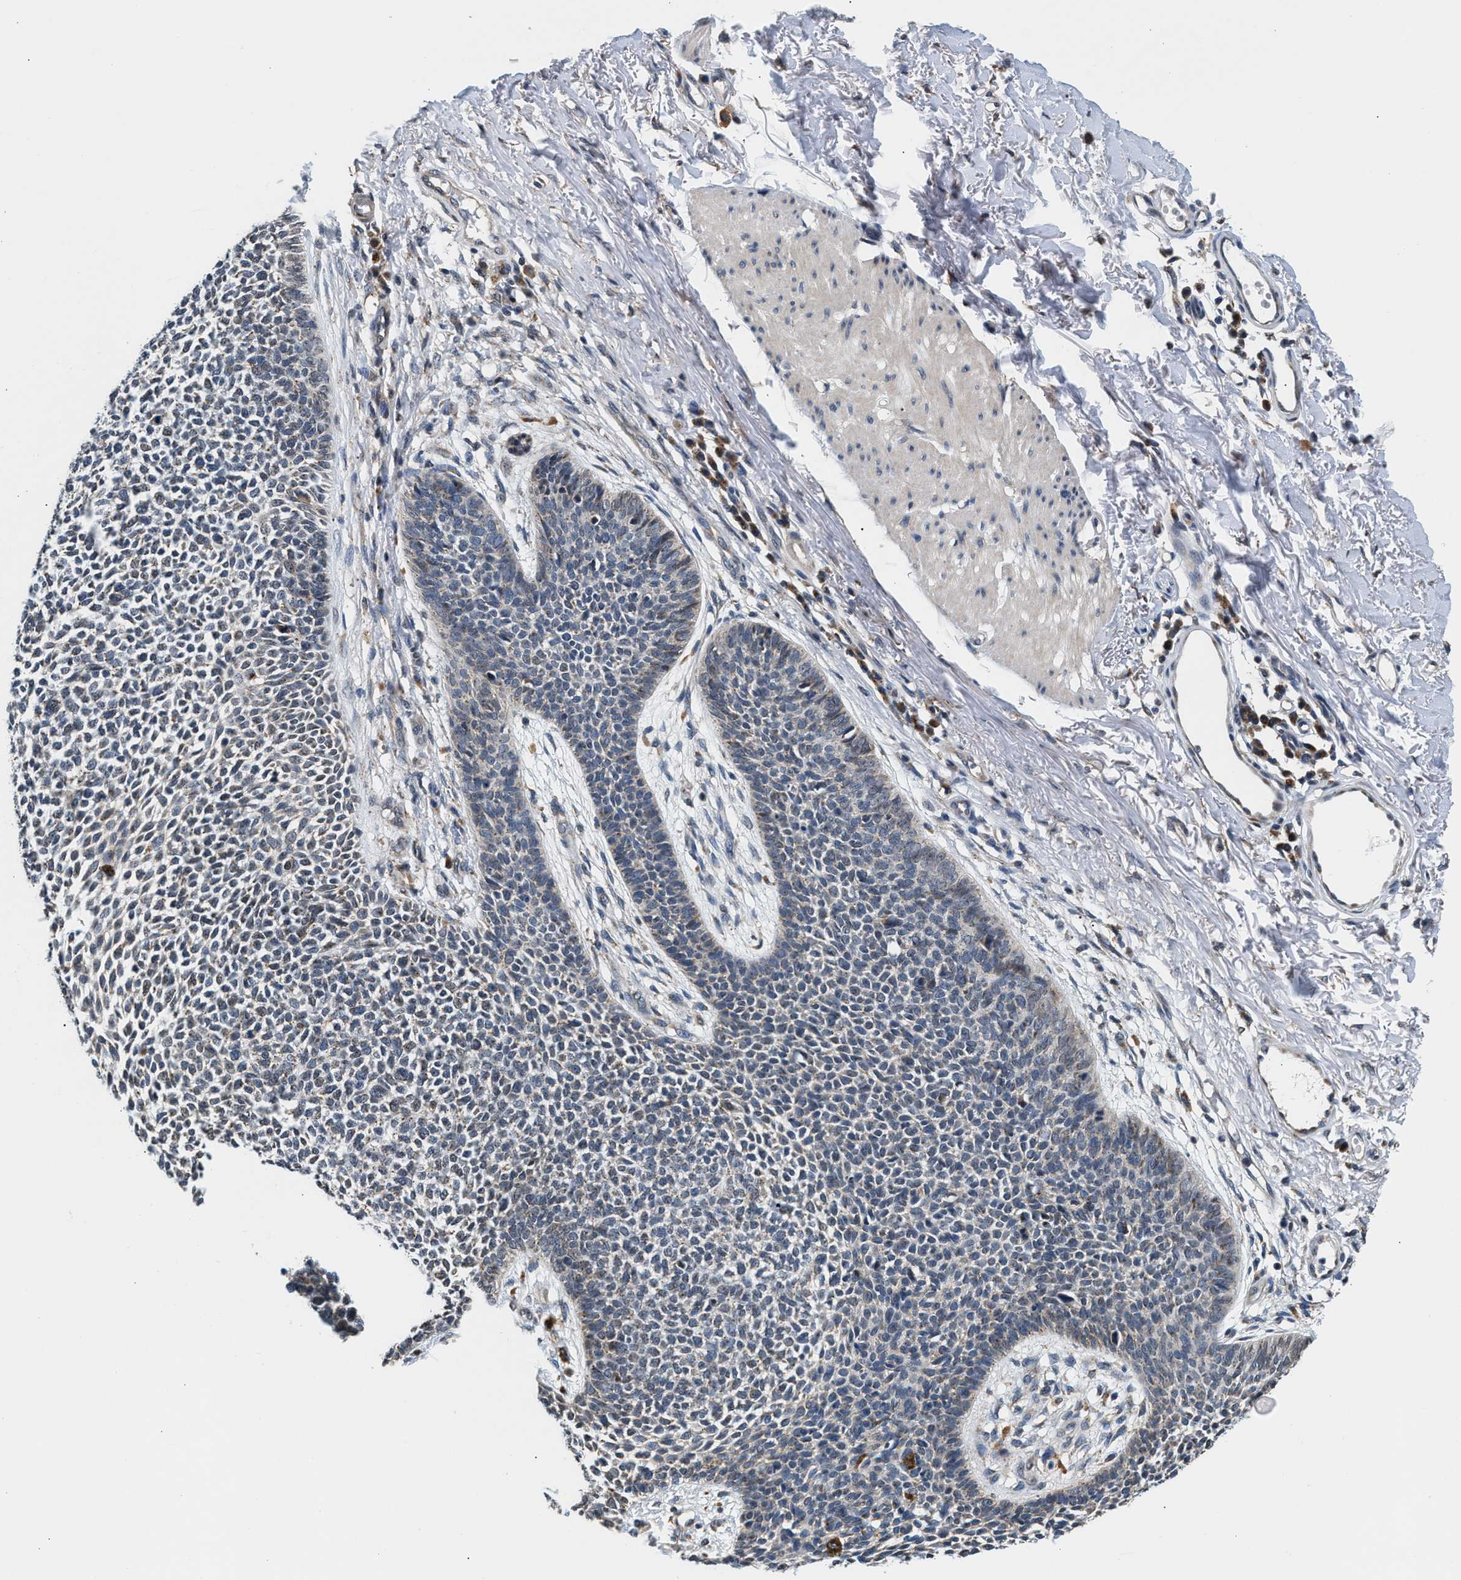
{"staining": {"intensity": "weak", "quantity": "<25%", "location": "cytoplasmic/membranous"}, "tissue": "skin cancer", "cell_type": "Tumor cells", "image_type": "cancer", "snomed": [{"axis": "morphology", "description": "Basal cell carcinoma"}, {"axis": "topography", "description": "Skin"}], "caption": "This is an IHC histopathology image of skin cancer (basal cell carcinoma). There is no expression in tumor cells.", "gene": "KCNMB2", "patient": {"sex": "female", "age": 84}}